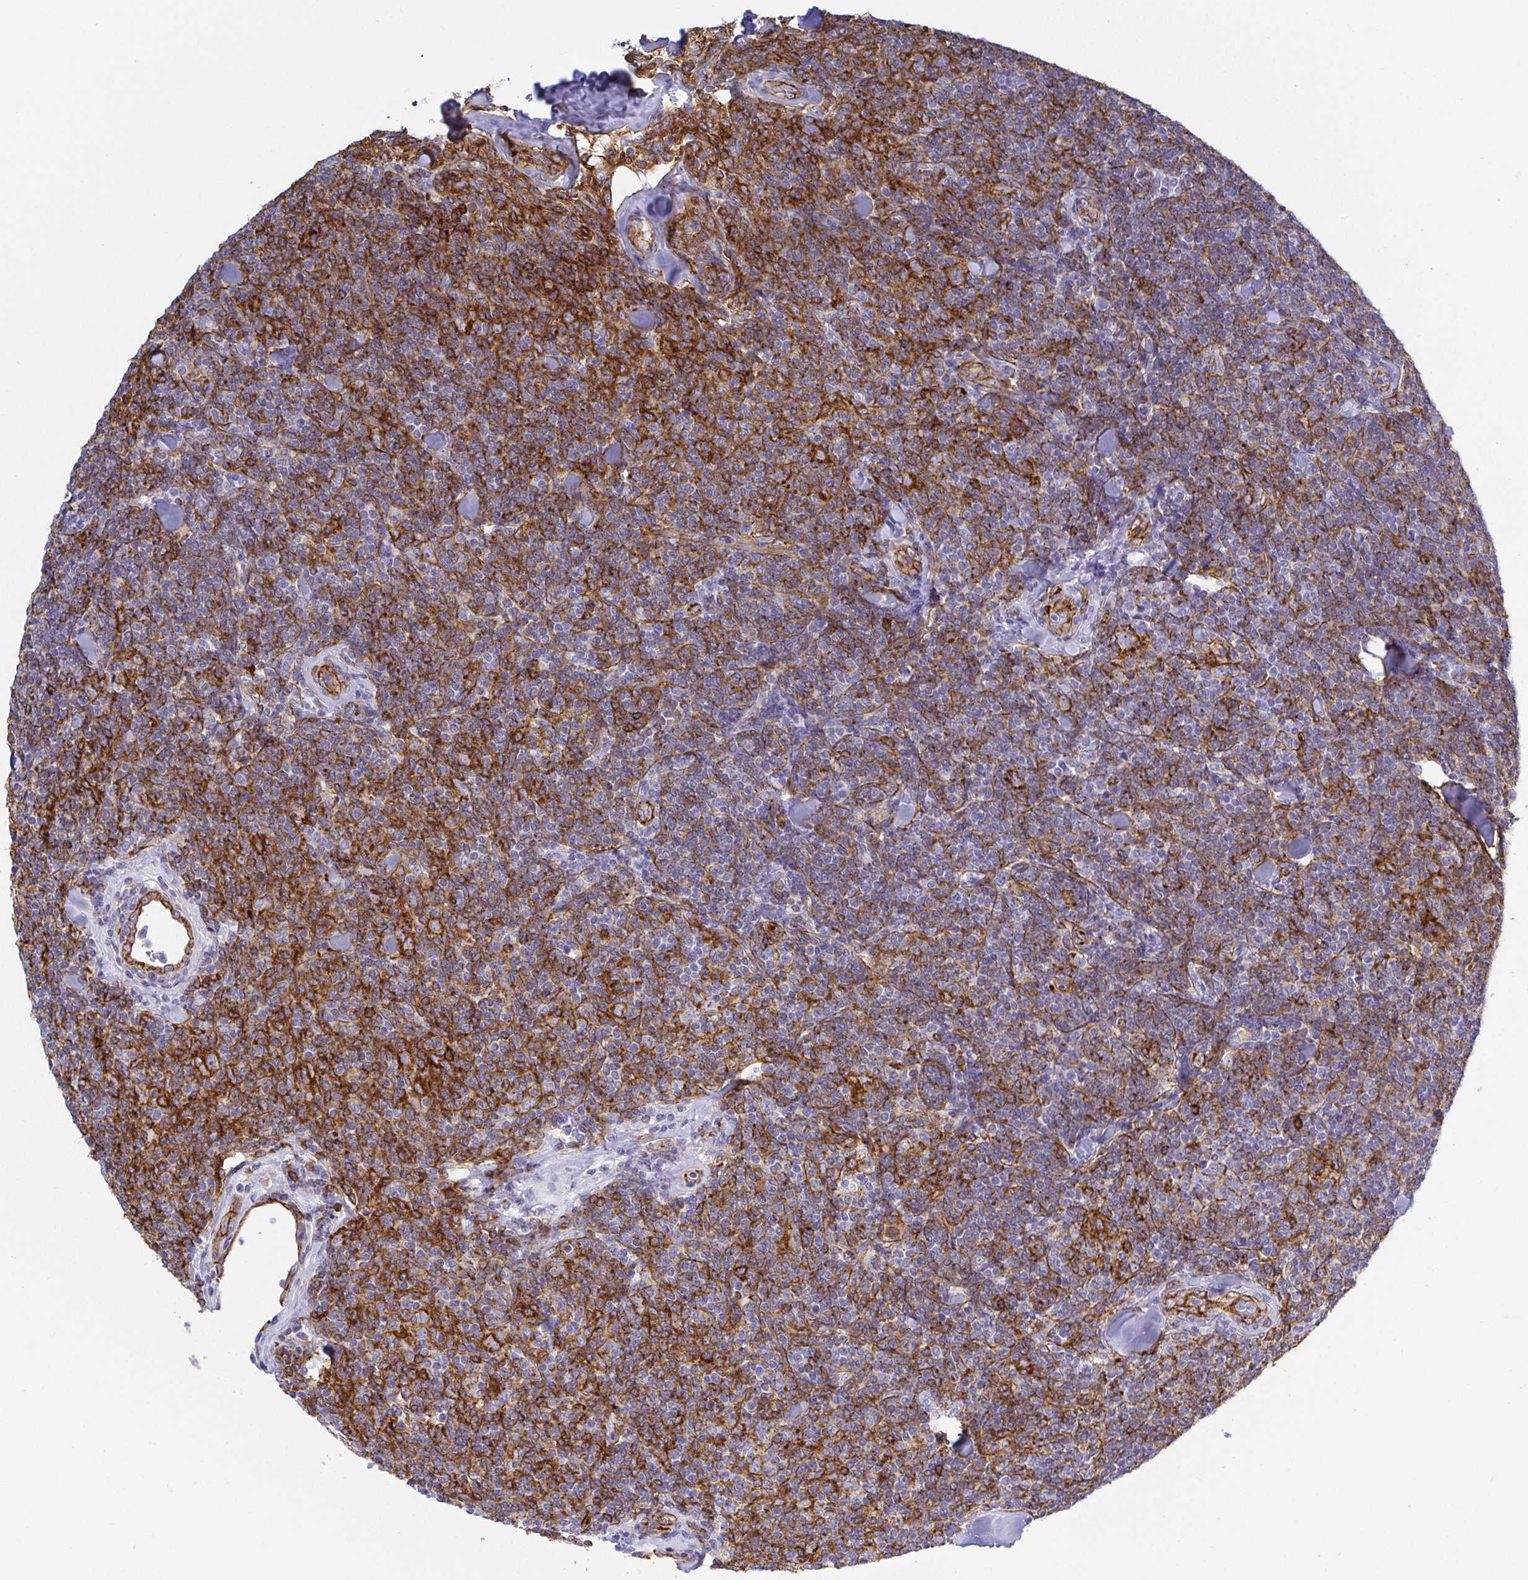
{"staining": {"intensity": "moderate", "quantity": ">75%", "location": "cytoplasmic/membranous"}, "tissue": "lymphoma", "cell_type": "Tumor cells", "image_type": "cancer", "snomed": [{"axis": "morphology", "description": "Malignant lymphoma, non-Hodgkin's type, Low grade"}, {"axis": "topography", "description": "Lymph node"}], "caption": "Human lymphoma stained with a brown dye exhibits moderate cytoplasmic/membranous positive expression in about >75% of tumor cells.", "gene": "LIMA1", "patient": {"sex": "female", "age": 56}}